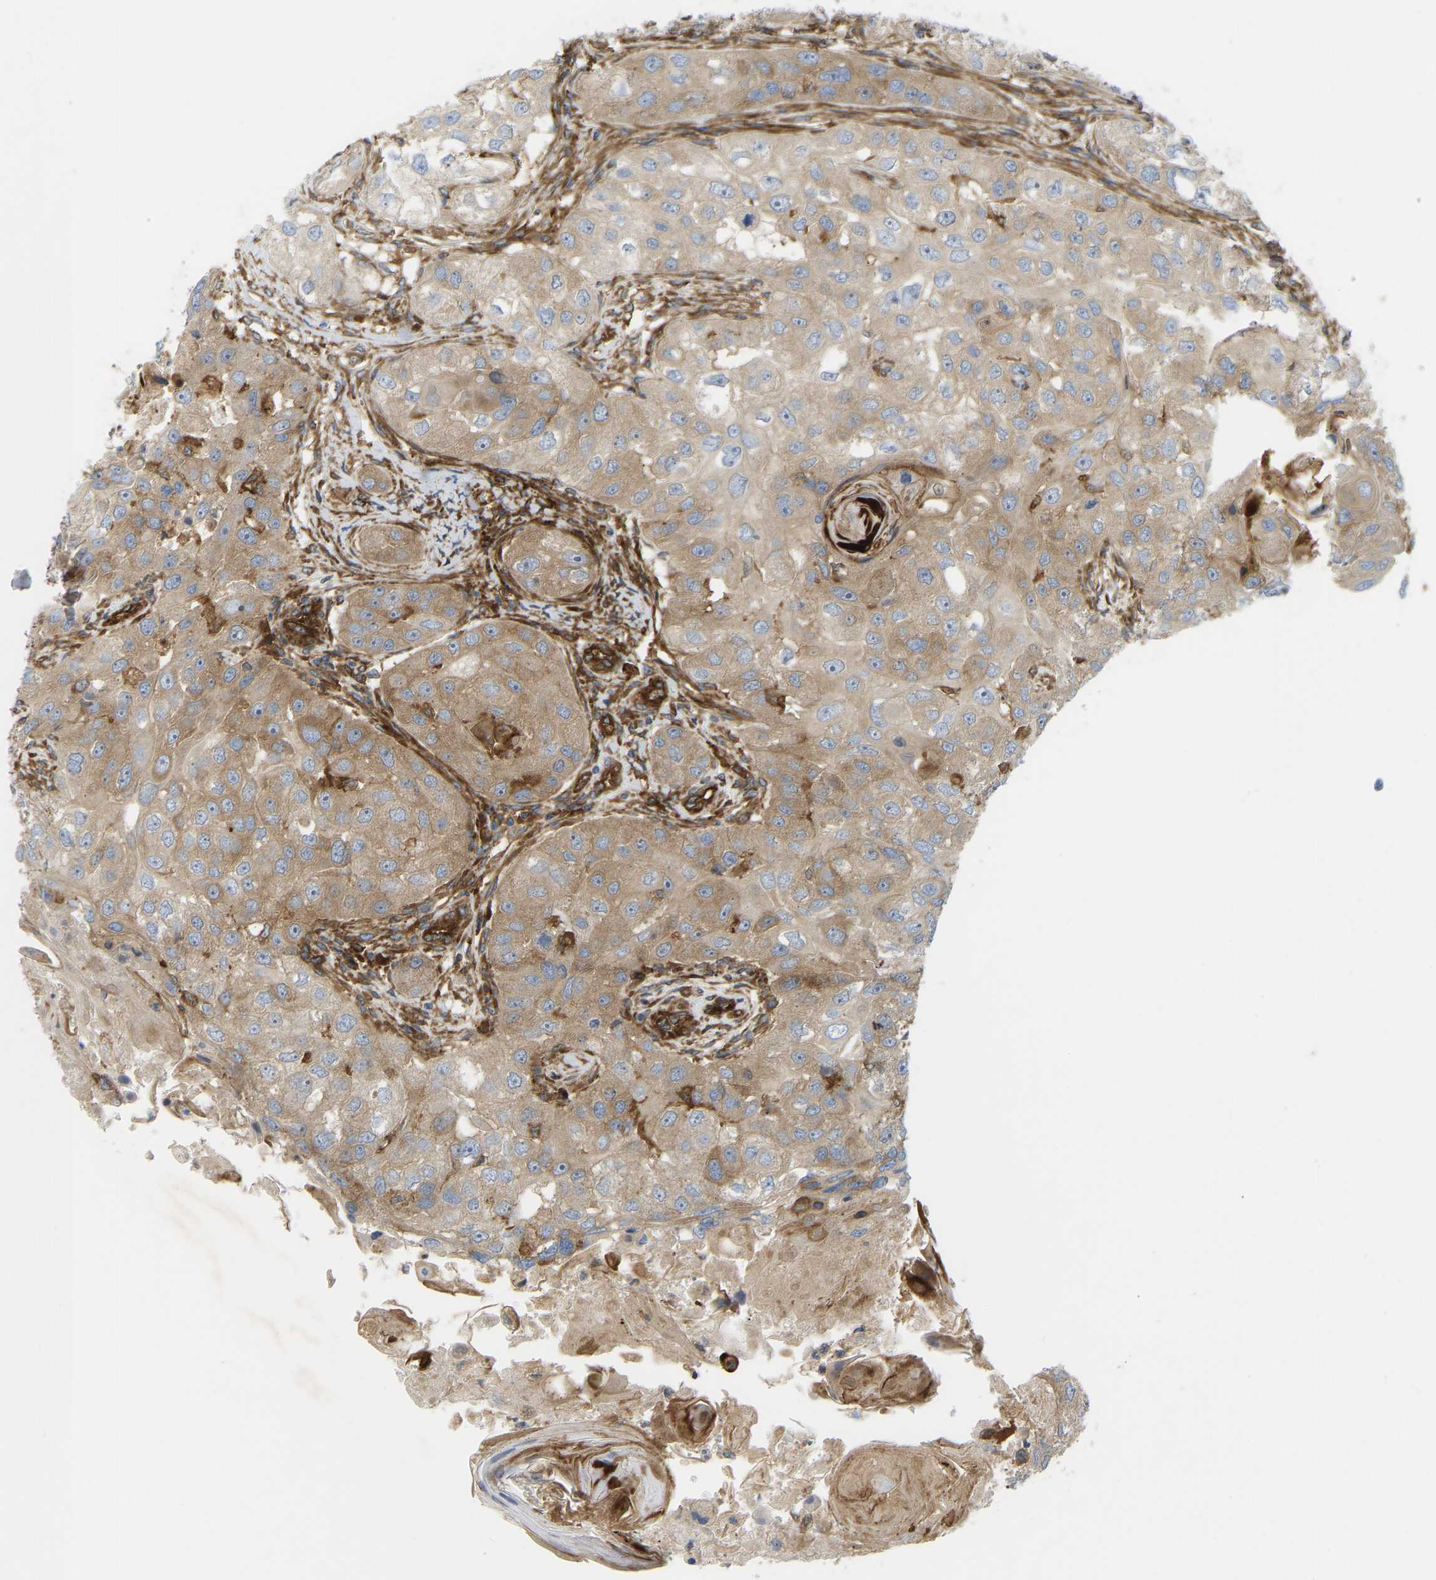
{"staining": {"intensity": "moderate", "quantity": ">75%", "location": "cytoplasmic/membranous"}, "tissue": "head and neck cancer", "cell_type": "Tumor cells", "image_type": "cancer", "snomed": [{"axis": "morphology", "description": "Normal tissue, NOS"}, {"axis": "morphology", "description": "Squamous cell carcinoma, NOS"}, {"axis": "topography", "description": "Skeletal muscle"}, {"axis": "topography", "description": "Head-Neck"}], "caption": "Protein analysis of head and neck squamous cell carcinoma tissue demonstrates moderate cytoplasmic/membranous positivity in approximately >75% of tumor cells.", "gene": "PICALM", "patient": {"sex": "male", "age": 51}}